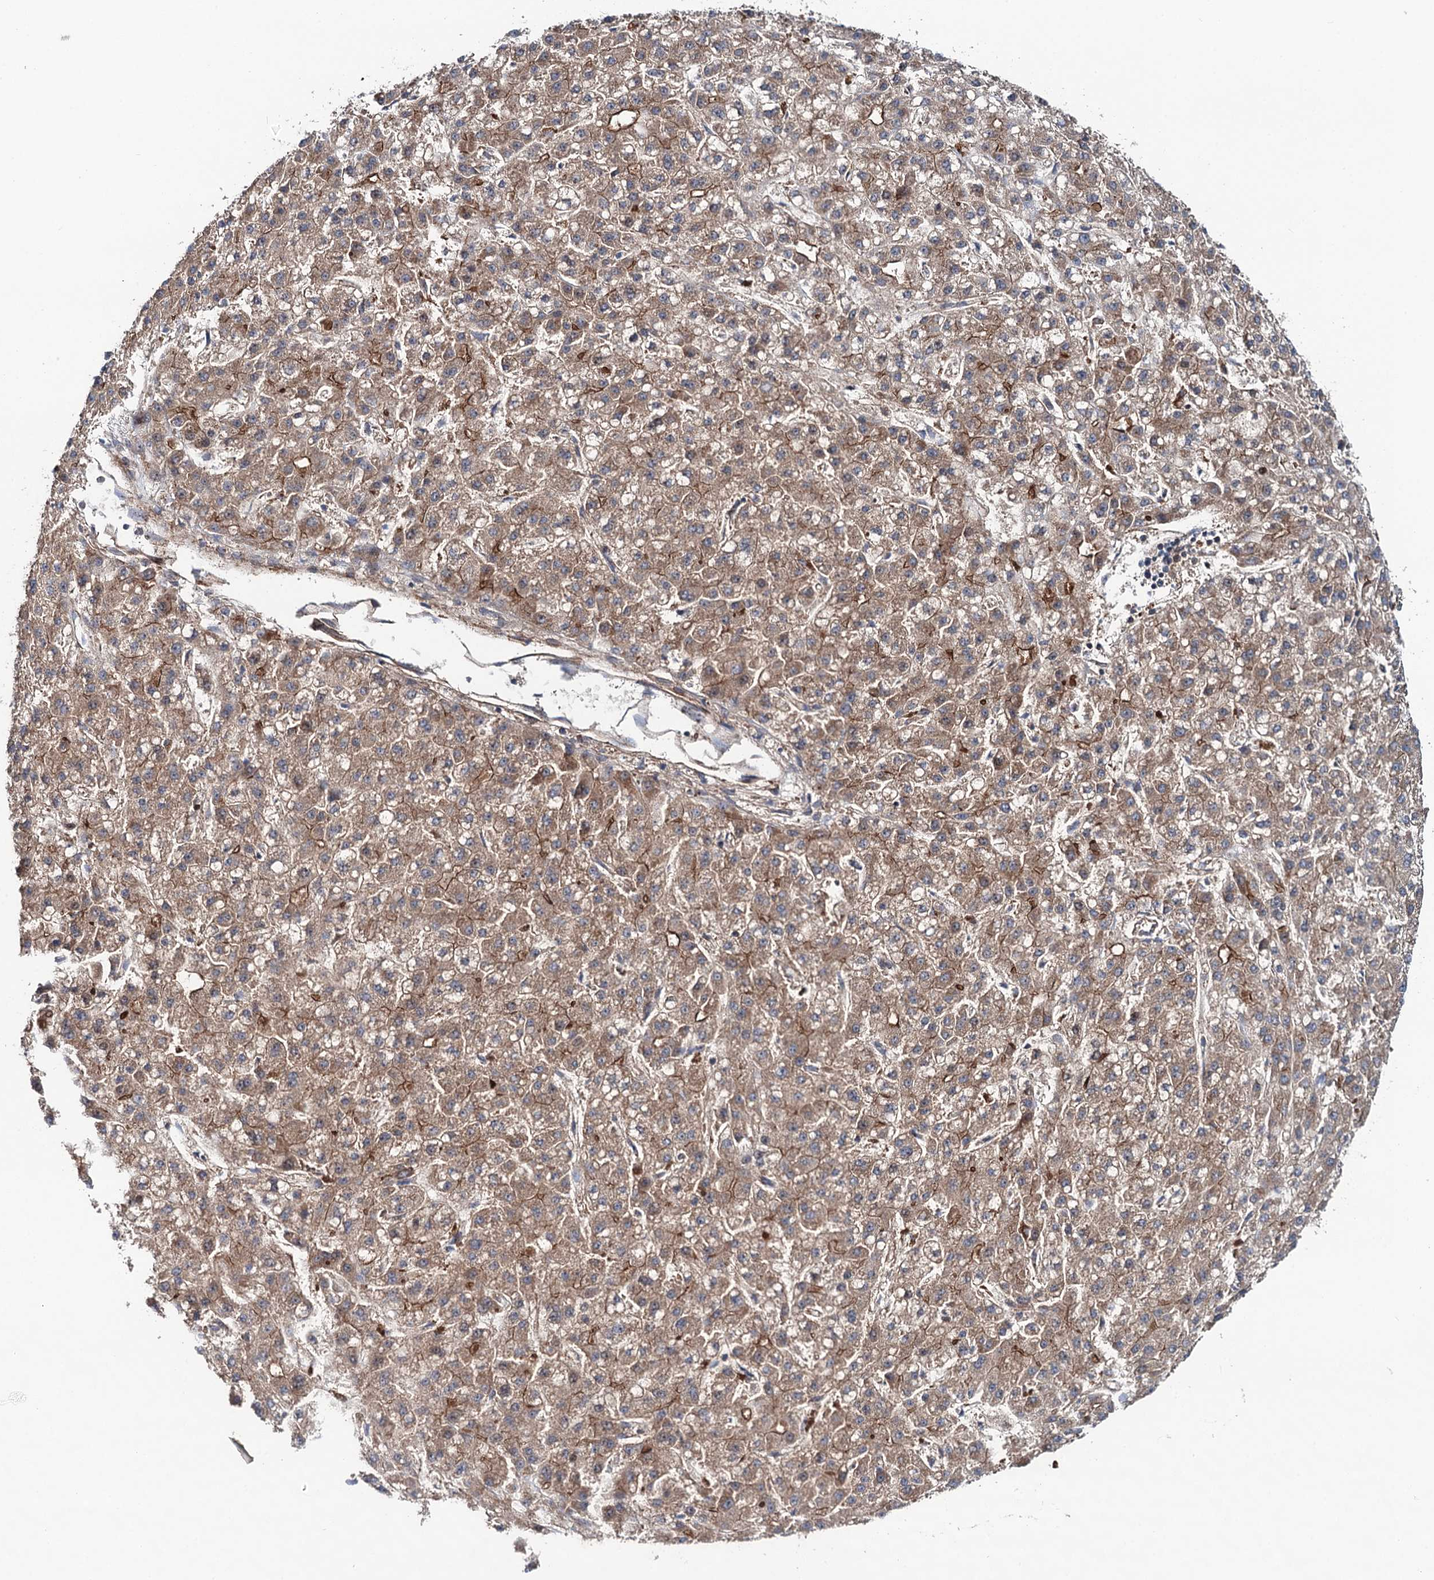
{"staining": {"intensity": "moderate", "quantity": ">75%", "location": "cytoplasmic/membranous"}, "tissue": "liver cancer", "cell_type": "Tumor cells", "image_type": "cancer", "snomed": [{"axis": "morphology", "description": "Carcinoma, Hepatocellular, NOS"}, {"axis": "topography", "description": "Liver"}], "caption": "Tumor cells show medium levels of moderate cytoplasmic/membranous positivity in approximately >75% of cells in liver hepatocellular carcinoma. The staining was performed using DAB, with brown indicating positive protein expression. Nuclei are stained blue with hematoxylin.", "gene": "ADGRG4", "patient": {"sex": "male", "age": 67}}